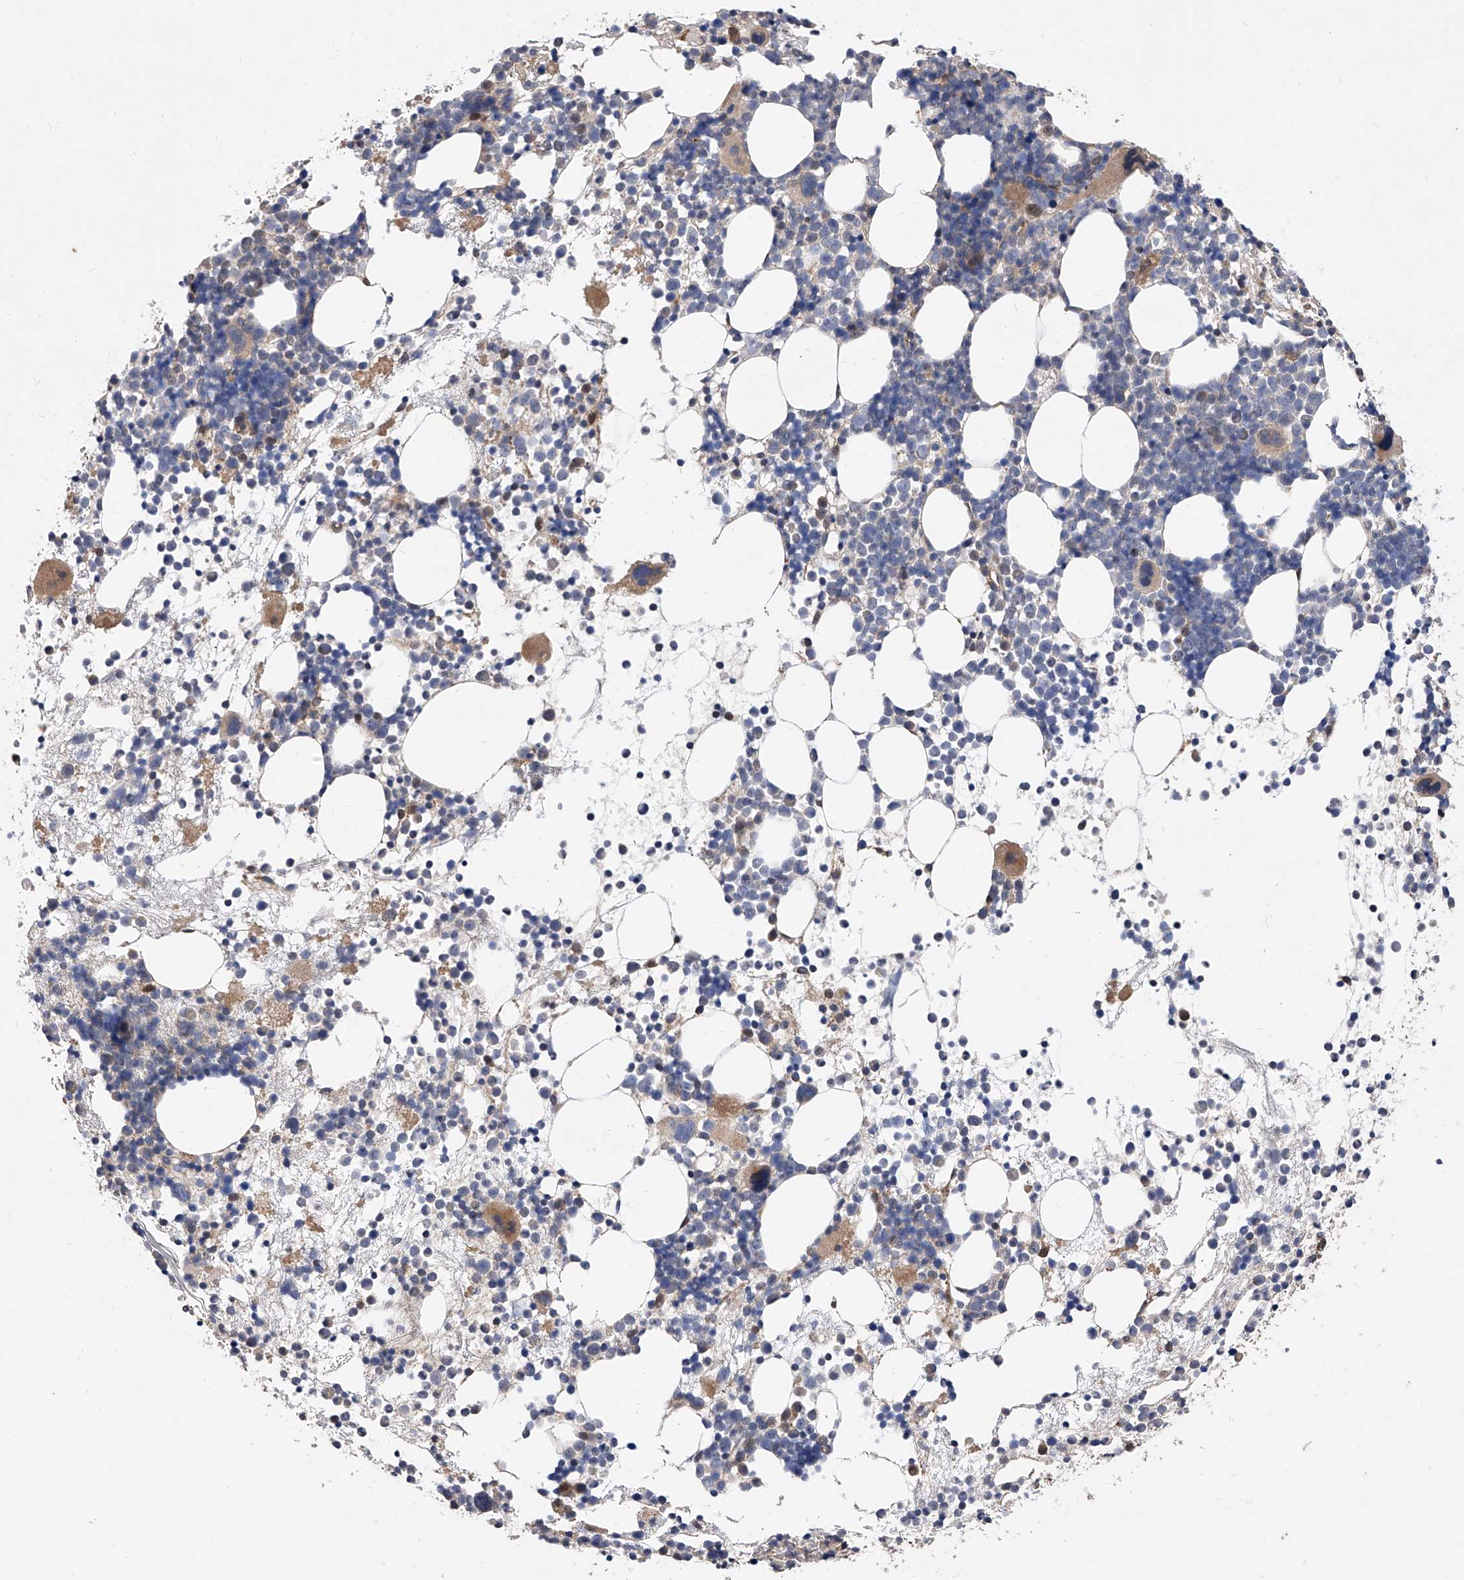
{"staining": {"intensity": "moderate", "quantity": "<25%", "location": "cytoplasmic/membranous"}, "tissue": "bone marrow", "cell_type": "Hematopoietic cells", "image_type": "normal", "snomed": [{"axis": "morphology", "description": "Normal tissue, NOS"}, {"axis": "topography", "description": "Bone marrow"}], "caption": "DAB immunohistochemical staining of unremarkable human bone marrow reveals moderate cytoplasmic/membranous protein expression in approximately <25% of hematopoietic cells. The staining was performed using DAB, with brown indicating positive protein expression. Nuclei are stained blue with hematoxylin.", "gene": "GMDS", "patient": {"sex": "female", "age": 57}}